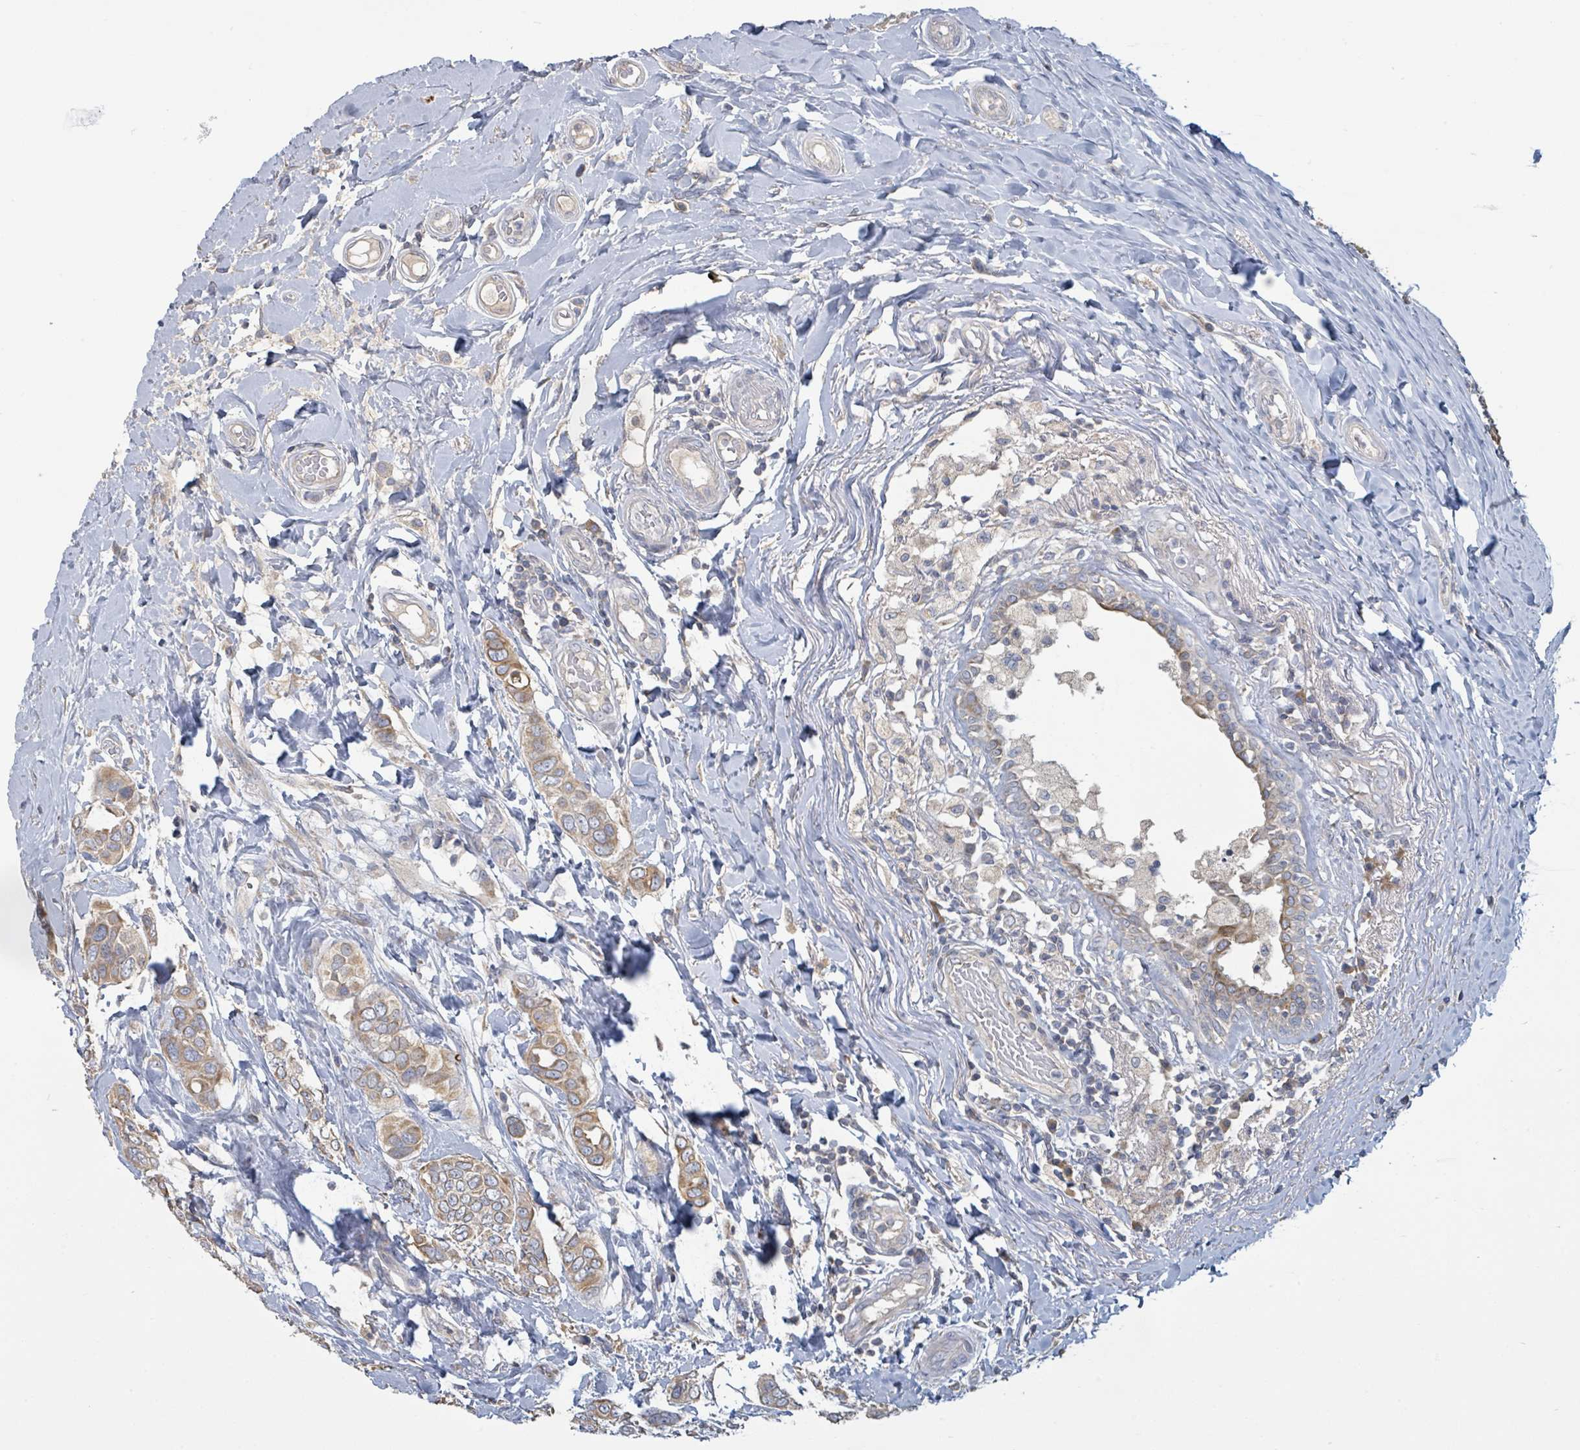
{"staining": {"intensity": "moderate", "quantity": ">75%", "location": "cytoplasmic/membranous"}, "tissue": "breast cancer", "cell_type": "Tumor cells", "image_type": "cancer", "snomed": [{"axis": "morphology", "description": "Lobular carcinoma"}, {"axis": "topography", "description": "Breast"}], "caption": "Moderate cytoplasmic/membranous protein positivity is appreciated in about >75% of tumor cells in breast cancer.", "gene": "KCNS2", "patient": {"sex": "female", "age": 51}}